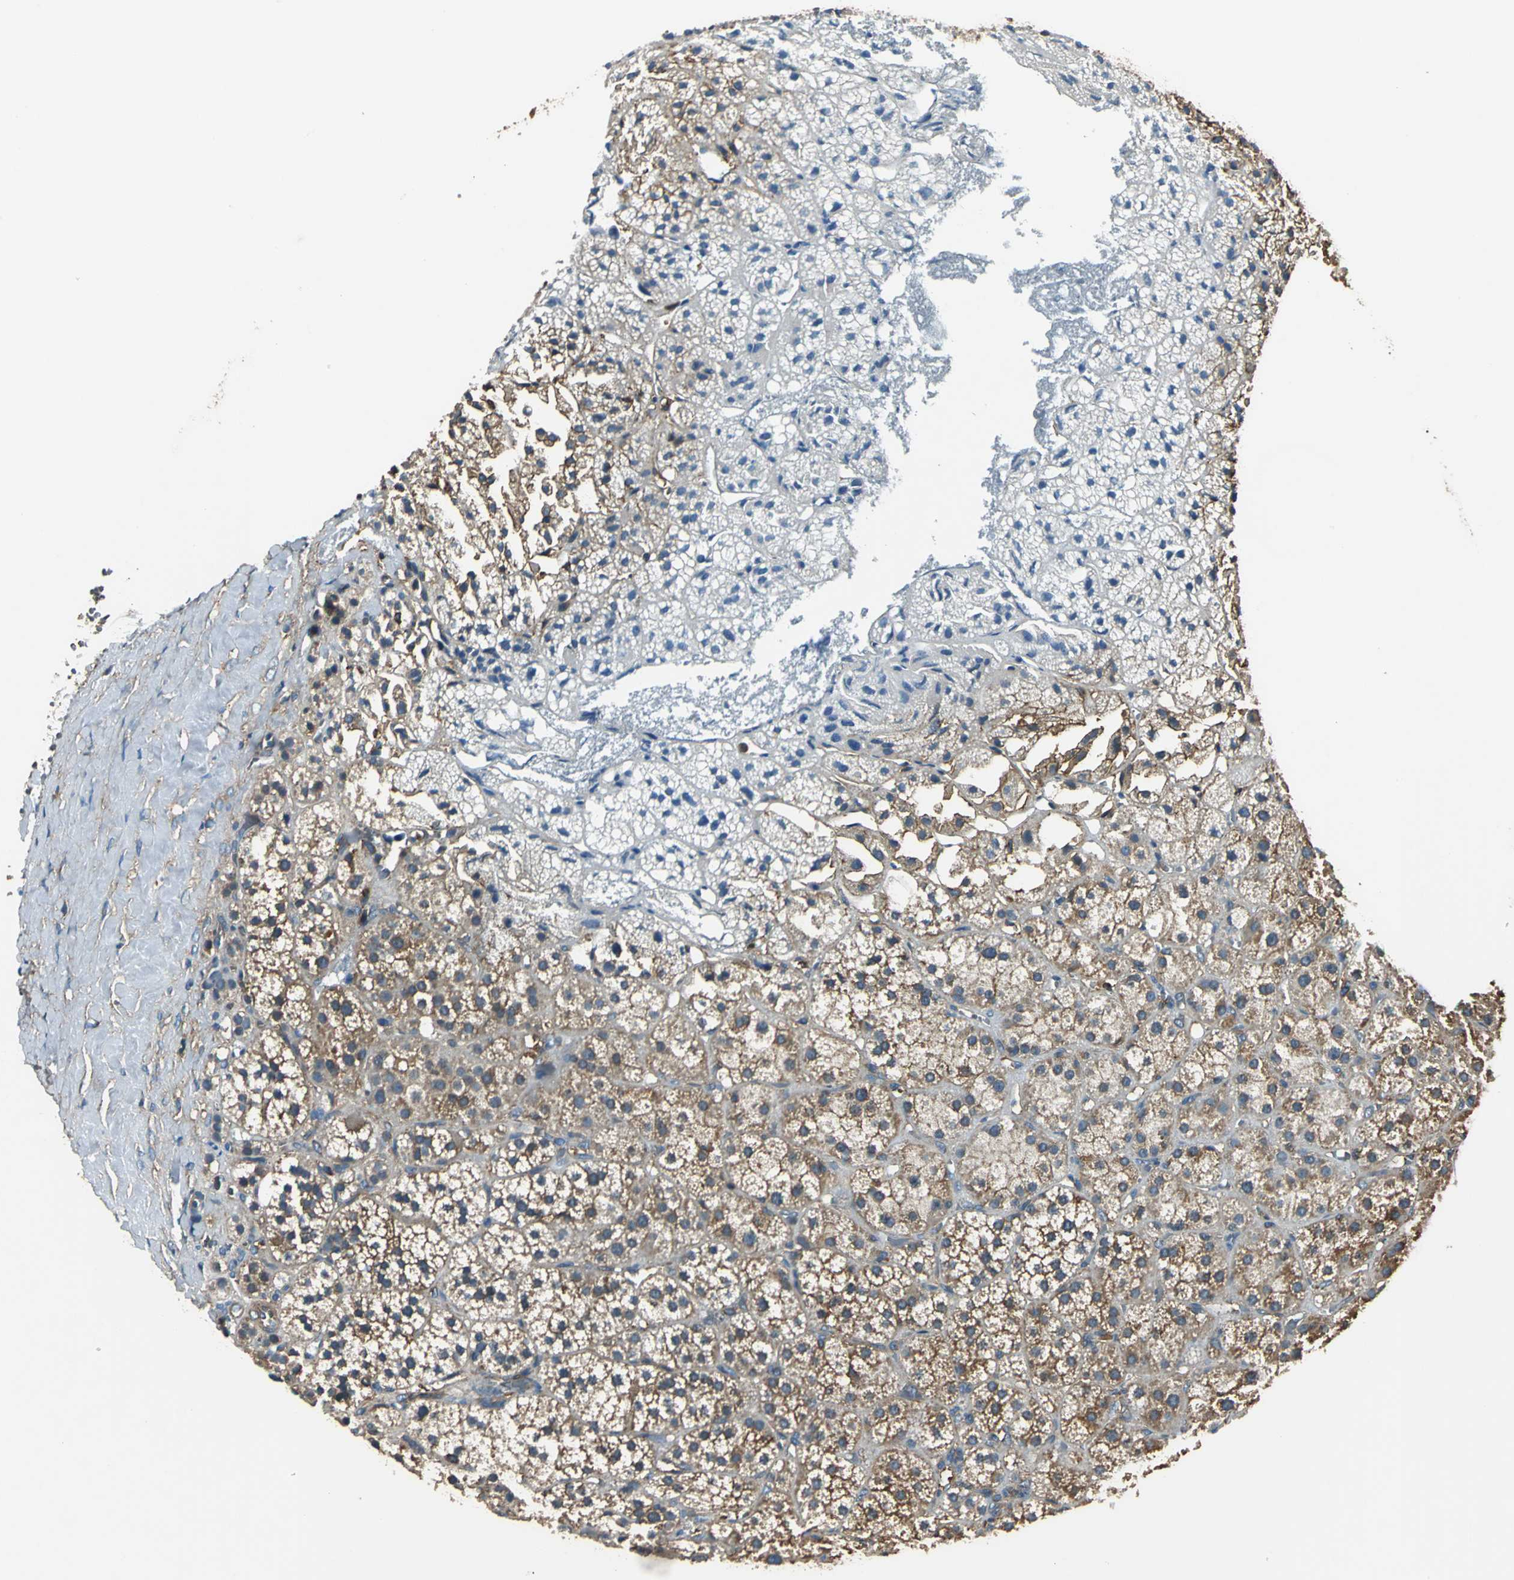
{"staining": {"intensity": "strong", "quantity": ">75%", "location": "cytoplasmic/membranous"}, "tissue": "adrenal gland", "cell_type": "Glandular cells", "image_type": "normal", "snomed": [{"axis": "morphology", "description": "Normal tissue, NOS"}, {"axis": "topography", "description": "Adrenal gland"}], "caption": "About >75% of glandular cells in benign human adrenal gland show strong cytoplasmic/membranous protein positivity as visualized by brown immunohistochemical staining.", "gene": "PARVA", "patient": {"sex": "female", "age": 71}}